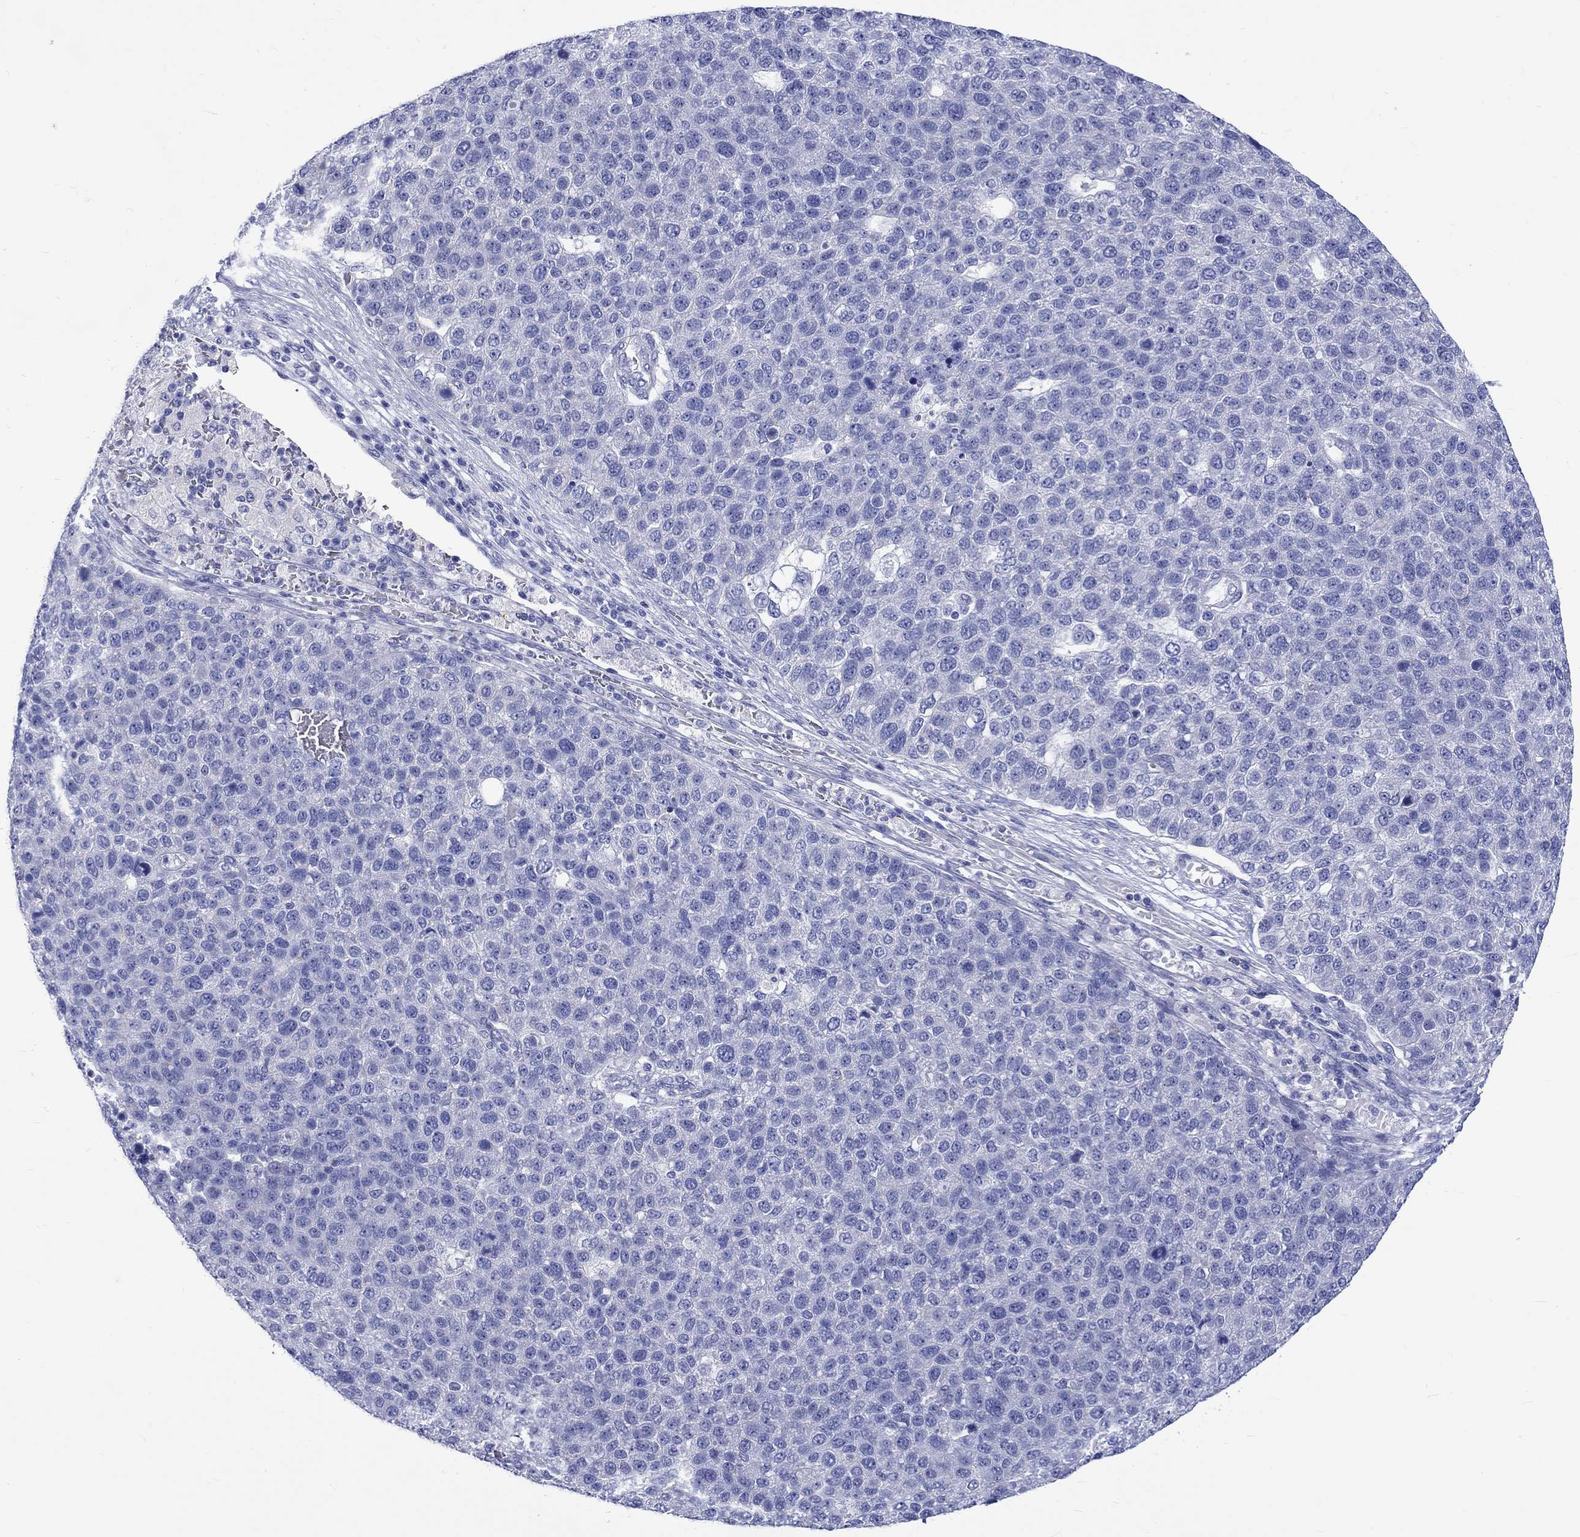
{"staining": {"intensity": "negative", "quantity": "none", "location": "none"}, "tissue": "pancreatic cancer", "cell_type": "Tumor cells", "image_type": "cancer", "snomed": [{"axis": "morphology", "description": "Adenocarcinoma, NOS"}, {"axis": "topography", "description": "Pancreas"}], "caption": "Tumor cells are negative for protein expression in human pancreatic cancer (adenocarcinoma).", "gene": "SH2D7", "patient": {"sex": "female", "age": 61}}